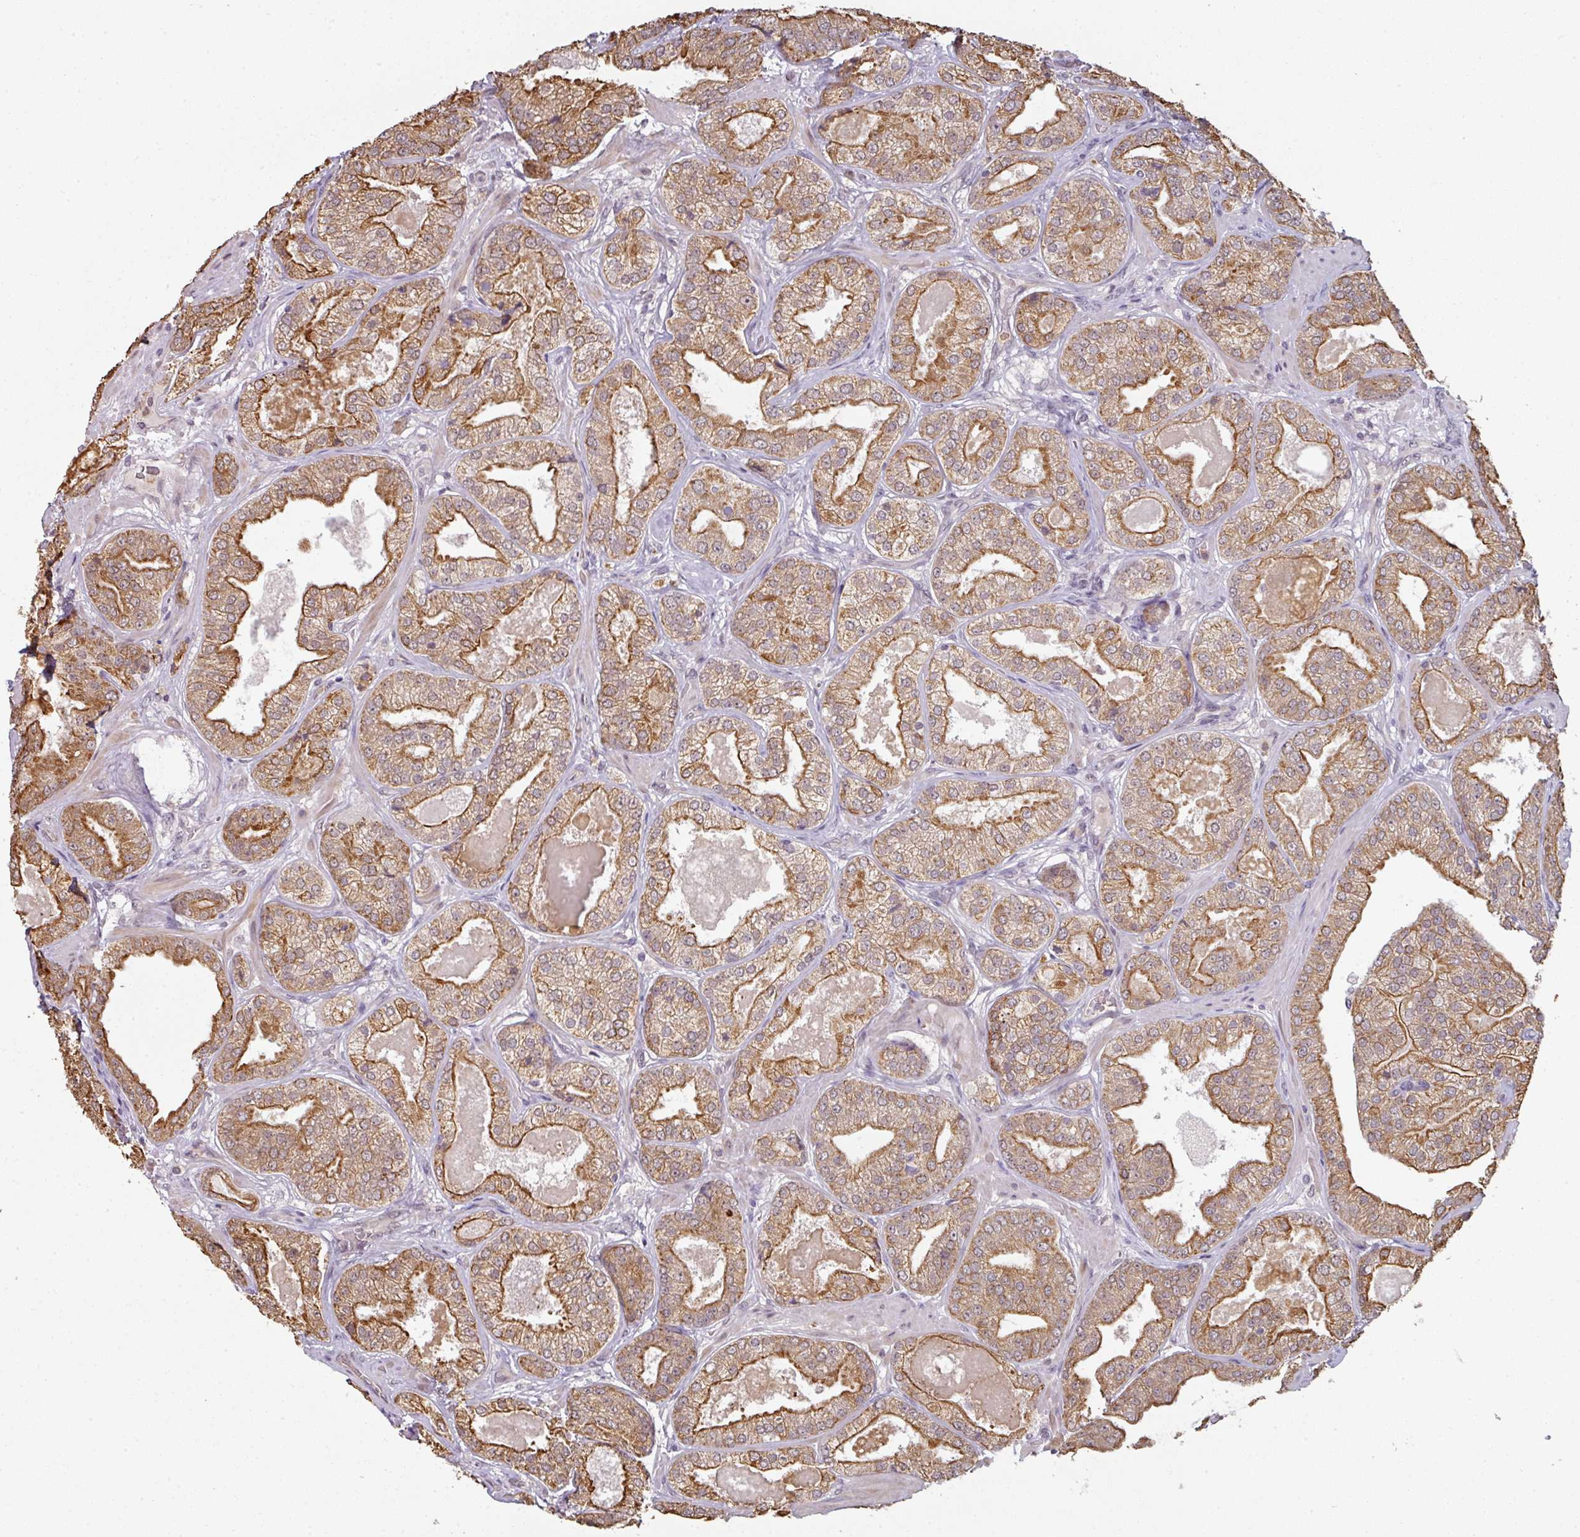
{"staining": {"intensity": "moderate", "quantity": ">75%", "location": "cytoplasmic/membranous"}, "tissue": "prostate cancer", "cell_type": "Tumor cells", "image_type": "cancer", "snomed": [{"axis": "morphology", "description": "Adenocarcinoma, High grade"}, {"axis": "topography", "description": "Prostate"}], "caption": "Prostate cancer tissue displays moderate cytoplasmic/membranous expression in about >75% of tumor cells, visualized by immunohistochemistry. (DAB (3,3'-diaminobenzidine) IHC with brightfield microscopy, high magnification).", "gene": "GTF2H3", "patient": {"sex": "male", "age": 63}}